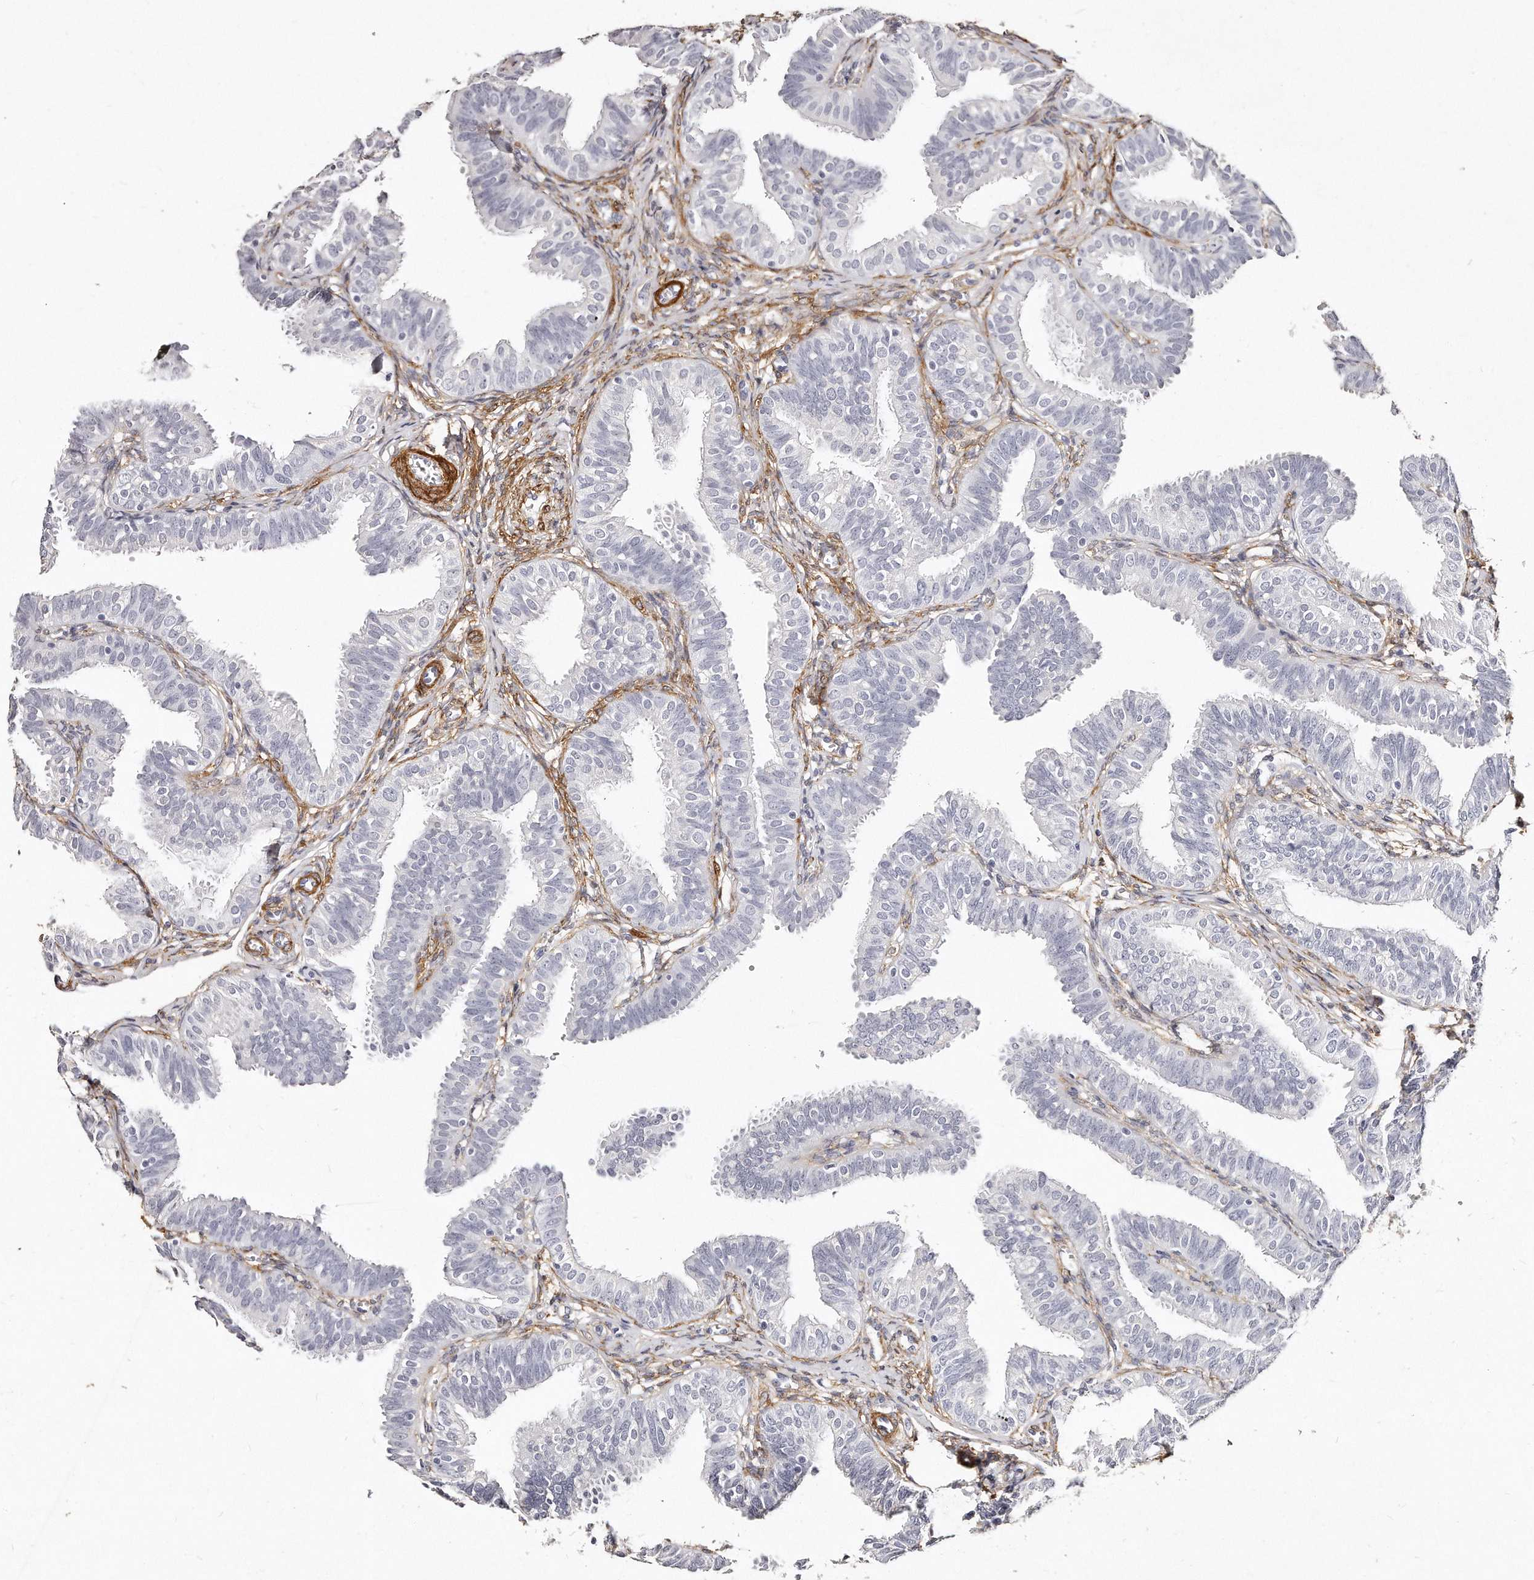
{"staining": {"intensity": "negative", "quantity": "none", "location": "none"}, "tissue": "fallopian tube", "cell_type": "Glandular cells", "image_type": "normal", "snomed": [{"axis": "morphology", "description": "Normal tissue, NOS"}, {"axis": "topography", "description": "Fallopian tube"}], "caption": "A histopathology image of fallopian tube stained for a protein reveals no brown staining in glandular cells.", "gene": "LMOD1", "patient": {"sex": "female", "age": 35}}